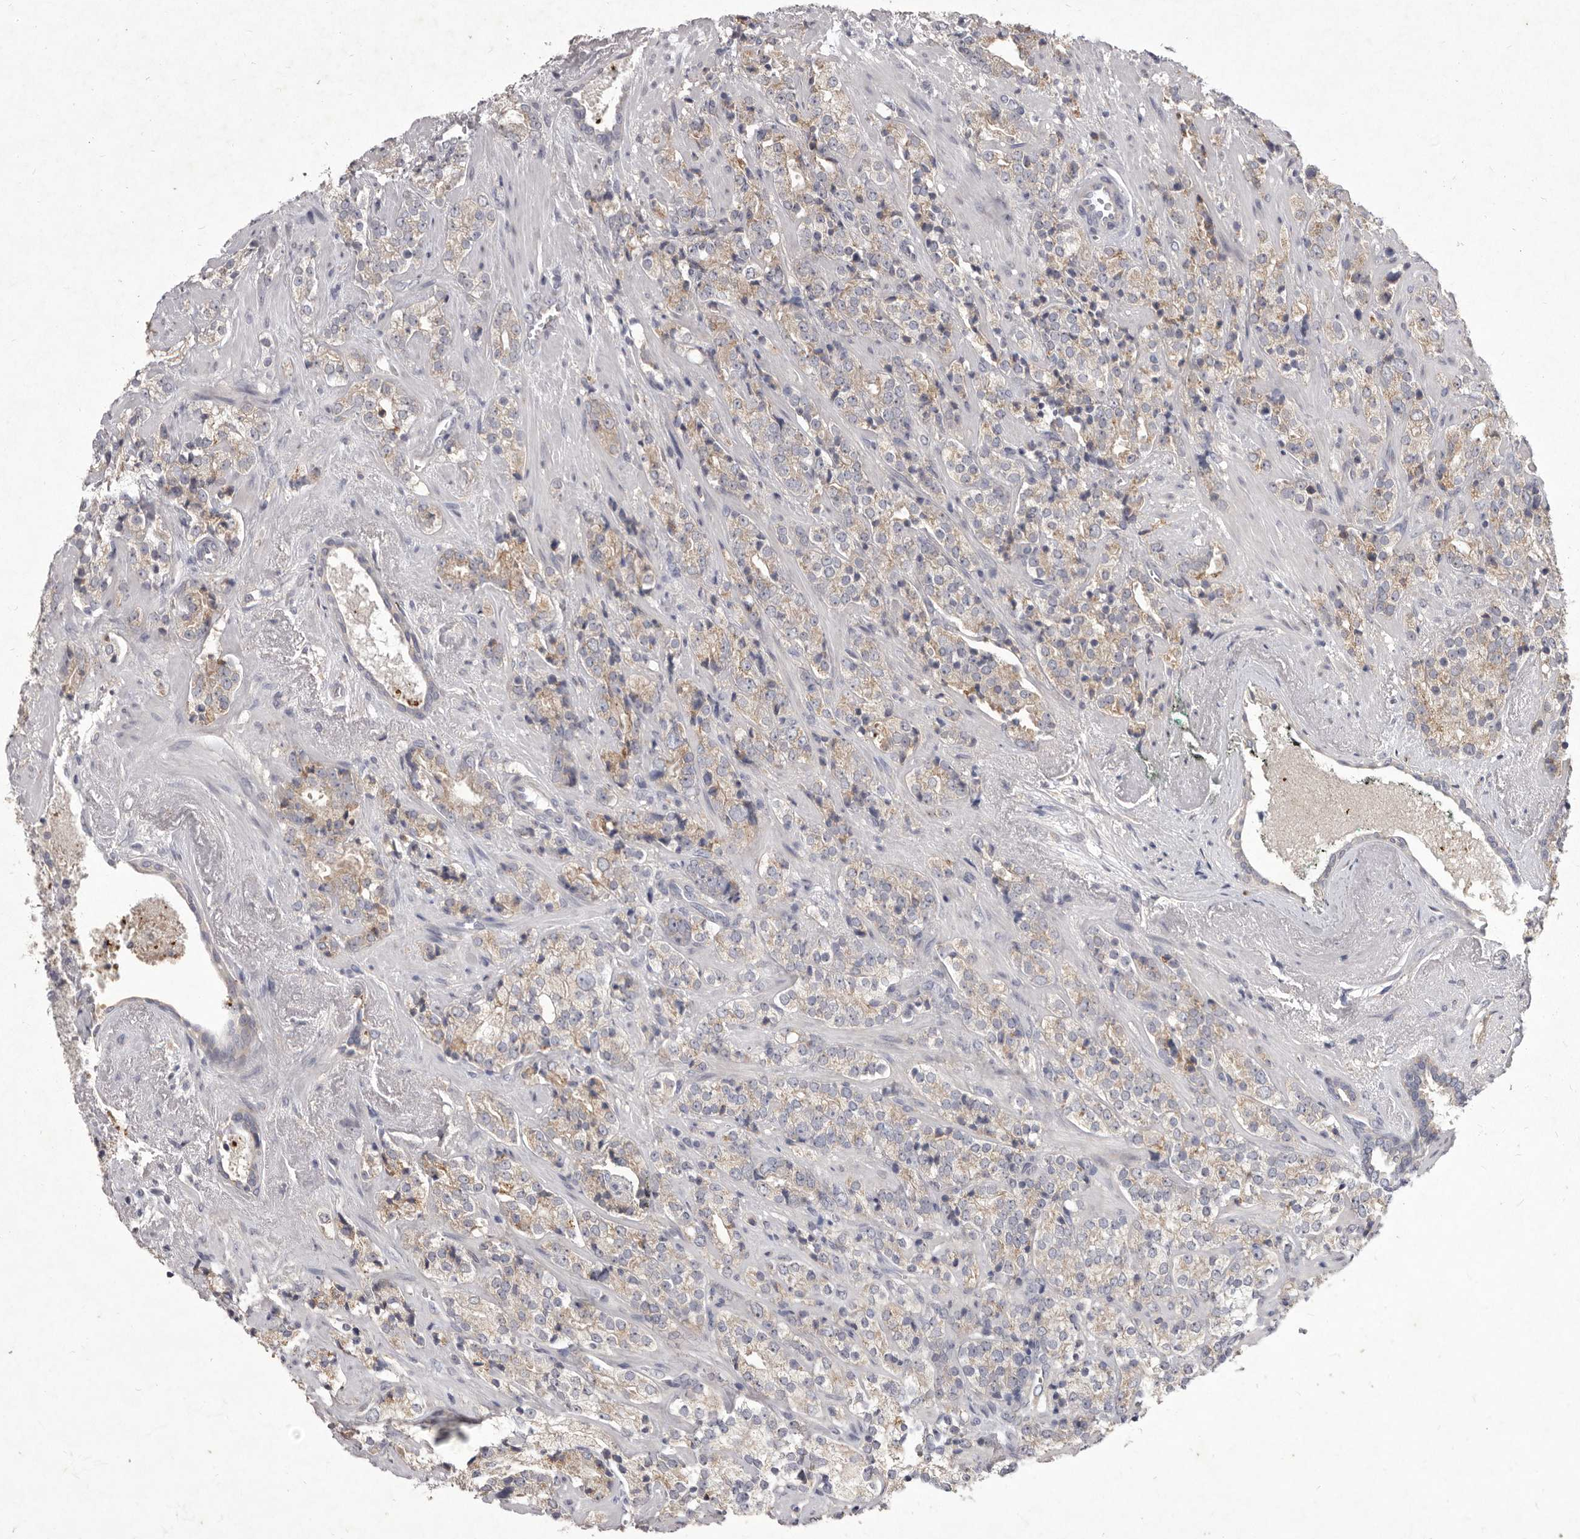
{"staining": {"intensity": "moderate", "quantity": "<25%", "location": "cytoplasmic/membranous"}, "tissue": "prostate cancer", "cell_type": "Tumor cells", "image_type": "cancer", "snomed": [{"axis": "morphology", "description": "Adenocarcinoma, High grade"}, {"axis": "topography", "description": "Prostate"}], "caption": "There is low levels of moderate cytoplasmic/membranous positivity in tumor cells of adenocarcinoma (high-grade) (prostate), as demonstrated by immunohistochemical staining (brown color).", "gene": "P2RX6", "patient": {"sex": "male", "age": 71}}